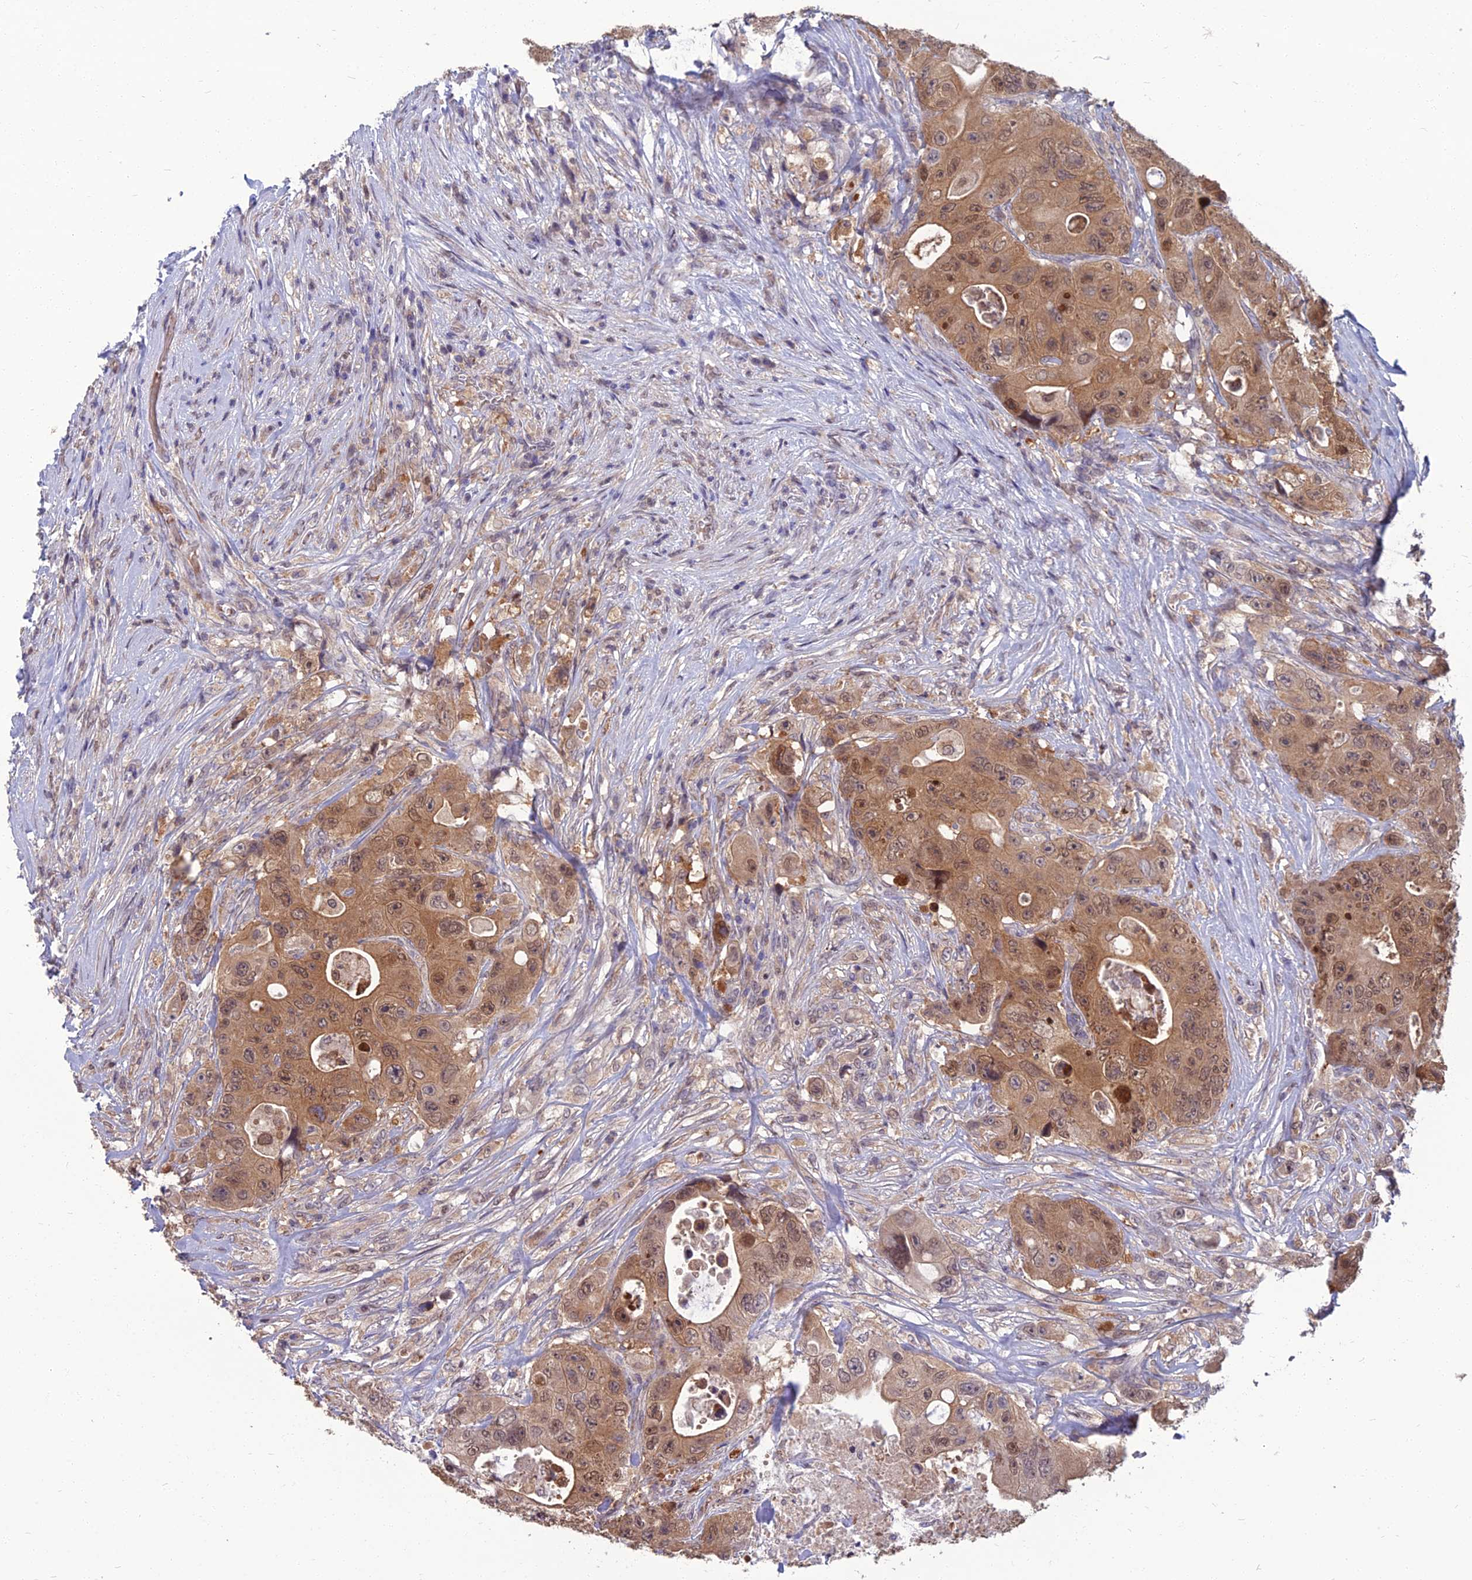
{"staining": {"intensity": "moderate", "quantity": ">75%", "location": "cytoplasmic/membranous,nuclear"}, "tissue": "colorectal cancer", "cell_type": "Tumor cells", "image_type": "cancer", "snomed": [{"axis": "morphology", "description": "Adenocarcinoma, NOS"}, {"axis": "topography", "description": "Colon"}], "caption": "Immunohistochemistry (DAB (3,3'-diaminobenzidine)) staining of human colorectal cancer shows moderate cytoplasmic/membranous and nuclear protein expression in approximately >75% of tumor cells.", "gene": "NR4A3", "patient": {"sex": "female", "age": 46}}